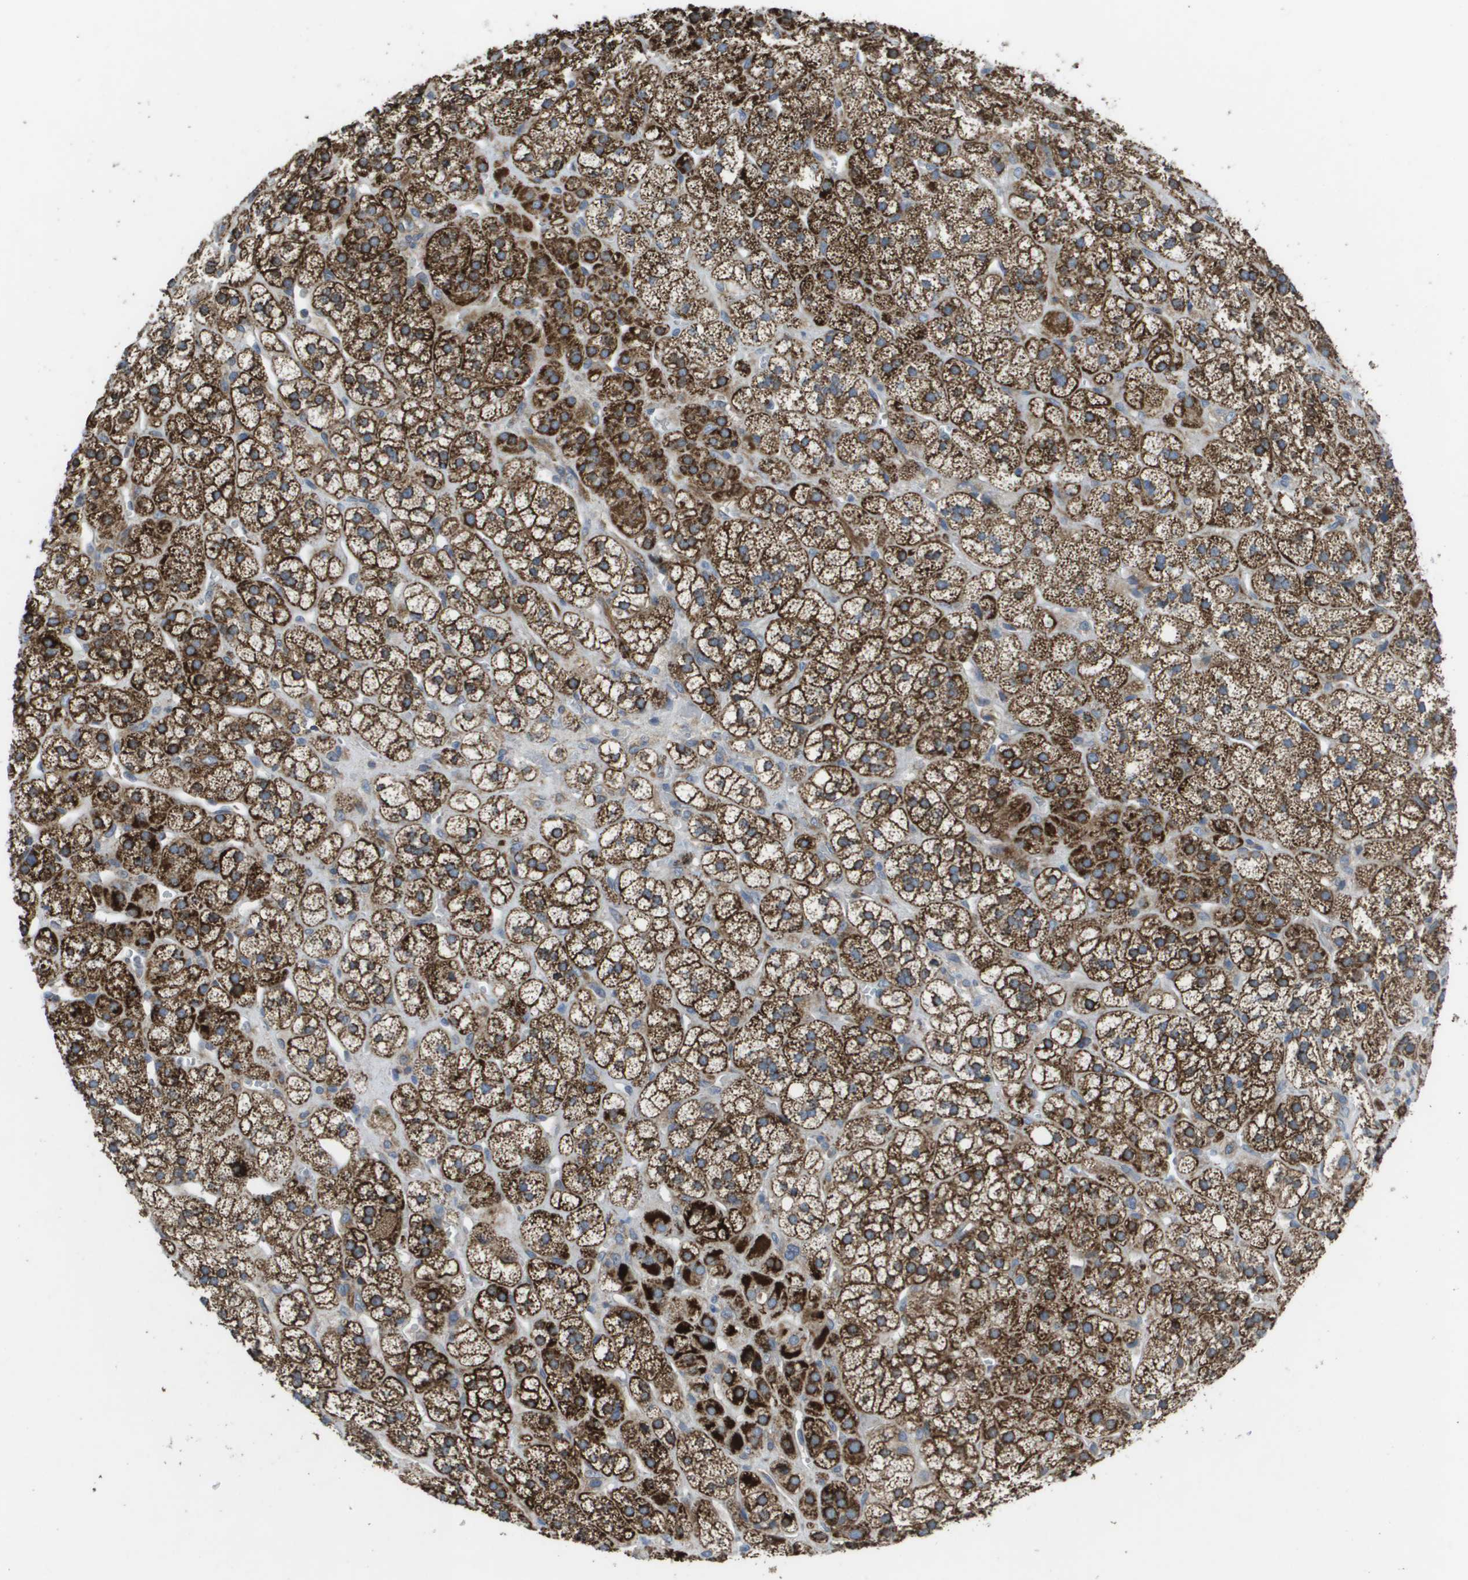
{"staining": {"intensity": "strong", "quantity": ">75%", "location": "cytoplasmic/membranous"}, "tissue": "adrenal gland", "cell_type": "Glandular cells", "image_type": "normal", "snomed": [{"axis": "morphology", "description": "Normal tissue, NOS"}, {"axis": "topography", "description": "Adrenal gland"}], "caption": "DAB (3,3'-diaminobenzidine) immunohistochemical staining of unremarkable adrenal gland shows strong cytoplasmic/membranous protein expression in about >75% of glandular cells.", "gene": "CLCN2", "patient": {"sex": "male", "age": 56}}